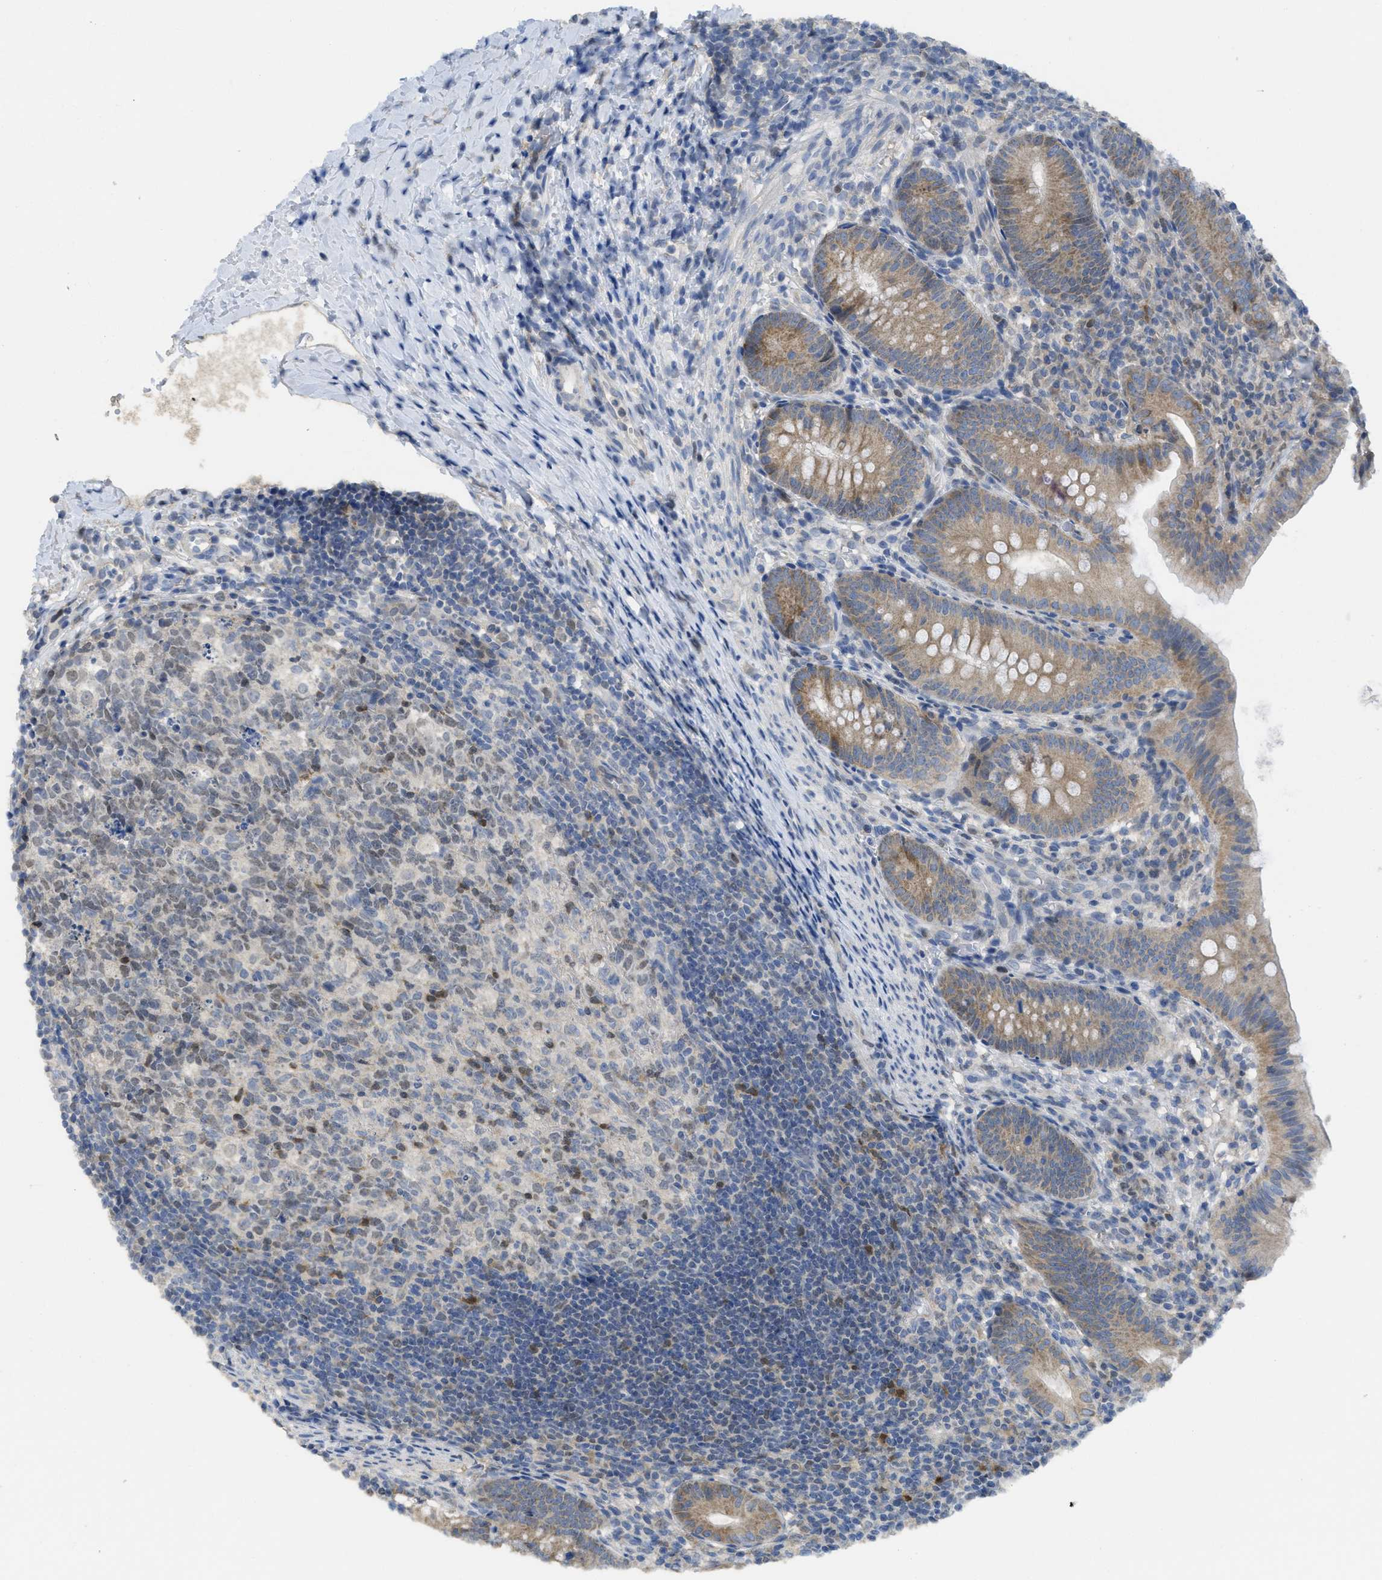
{"staining": {"intensity": "moderate", "quantity": ">75%", "location": "cytoplasmic/membranous"}, "tissue": "appendix", "cell_type": "Glandular cells", "image_type": "normal", "snomed": [{"axis": "morphology", "description": "Normal tissue, NOS"}, {"axis": "topography", "description": "Appendix"}], "caption": "Immunohistochemical staining of normal appendix exhibits moderate cytoplasmic/membranous protein staining in about >75% of glandular cells. (DAB IHC, brown staining for protein, blue staining for nuclei).", "gene": "SFXN2", "patient": {"sex": "male", "age": 1}}